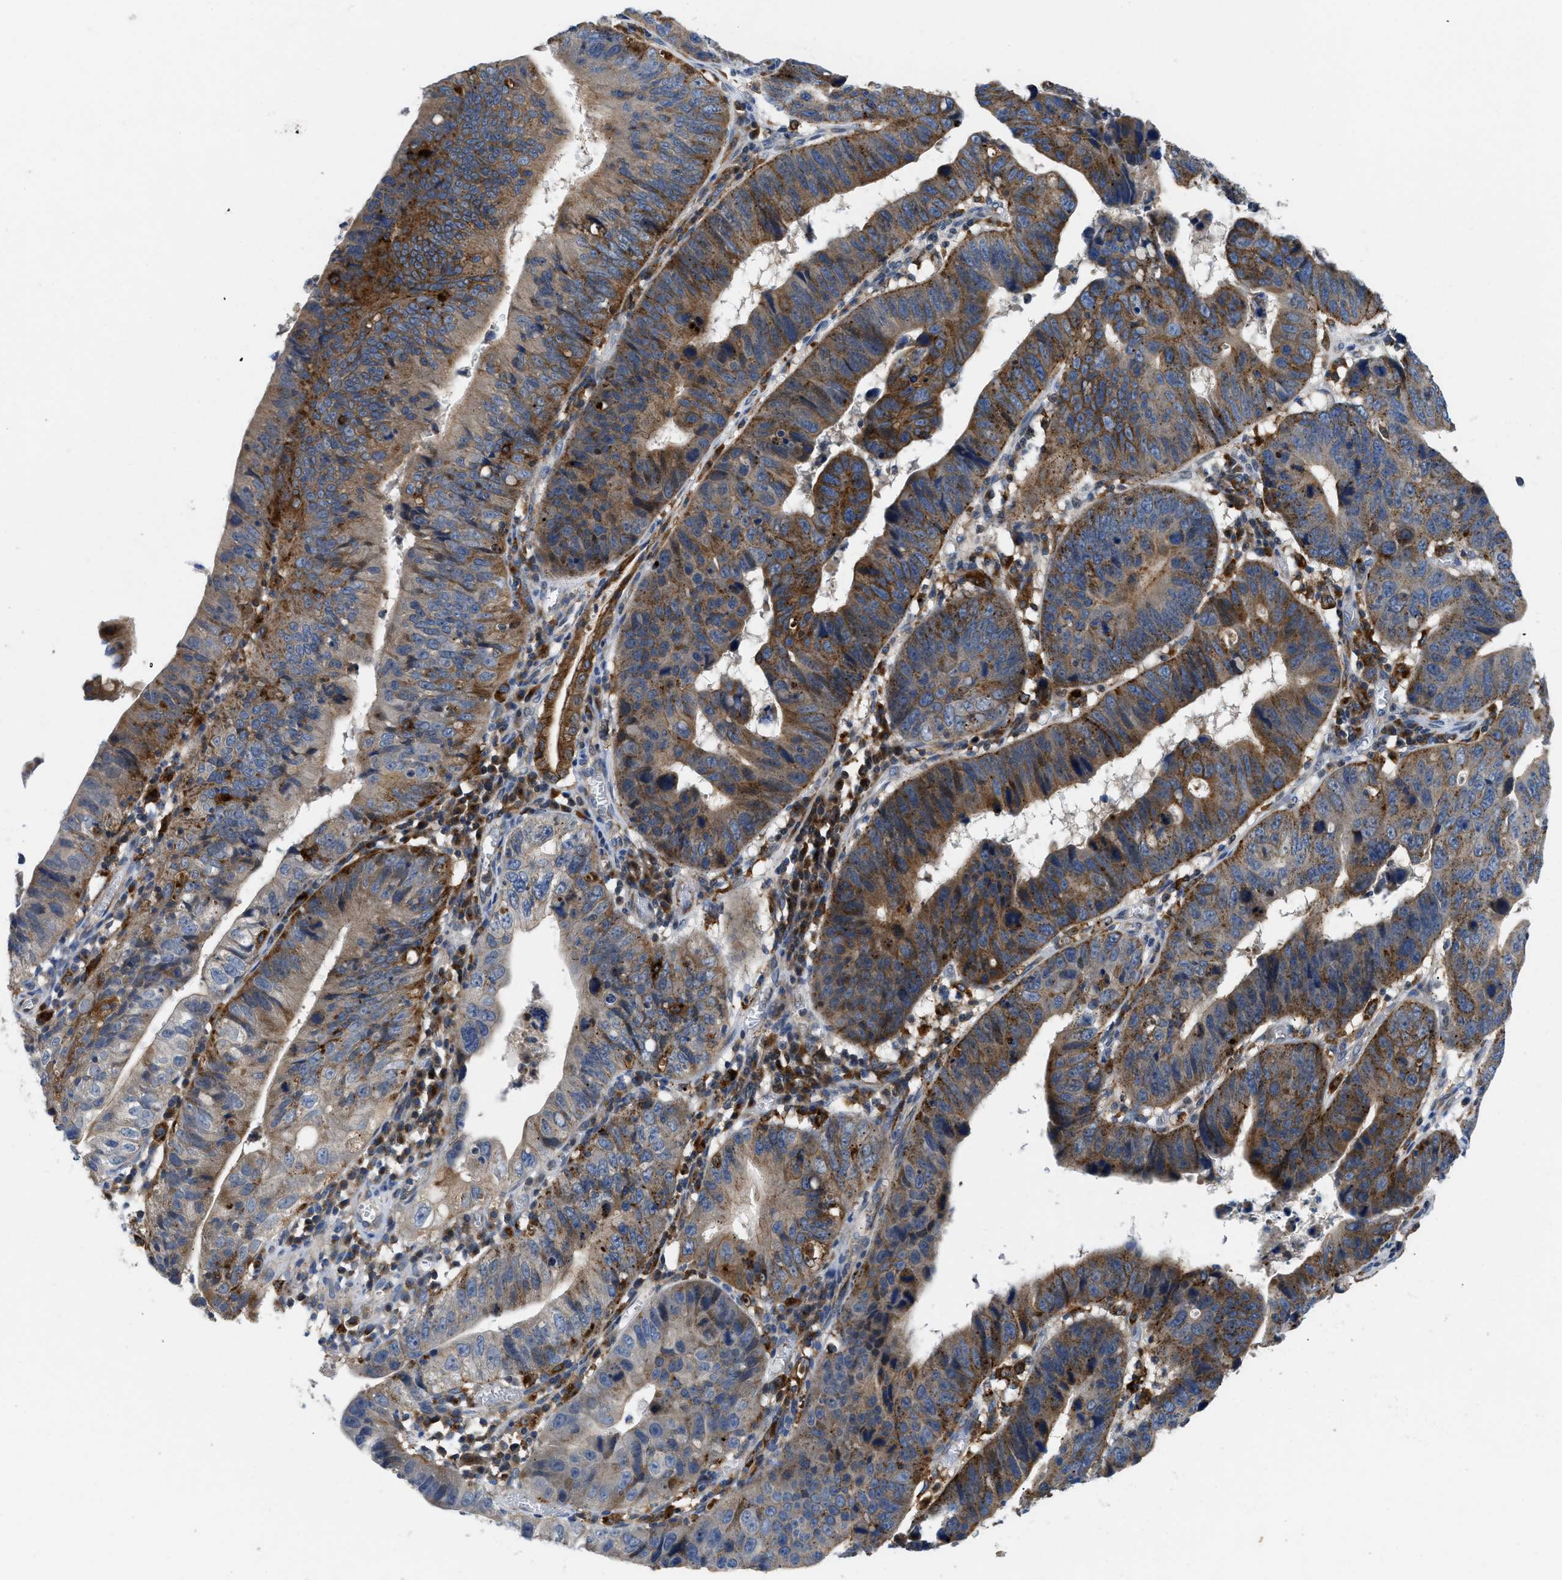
{"staining": {"intensity": "moderate", "quantity": "25%-75%", "location": "cytoplasmic/membranous"}, "tissue": "stomach cancer", "cell_type": "Tumor cells", "image_type": "cancer", "snomed": [{"axis": "morphology", "description": "Adenocarcinoma, NOS"}, {"axis": "topography", "description": "Stomach"}], "caption": "Immunohistochemical staining of human stomach cancer reveals medium levels of moderate cytoplasmic/membranous protein positivity in approximately 25%-75% of tumor cells. The protein of interest is shown in brown color, while the nuclei are stained blue.", "gene": "ENPP4", "patient": {"sex": "male", "age": 59}}